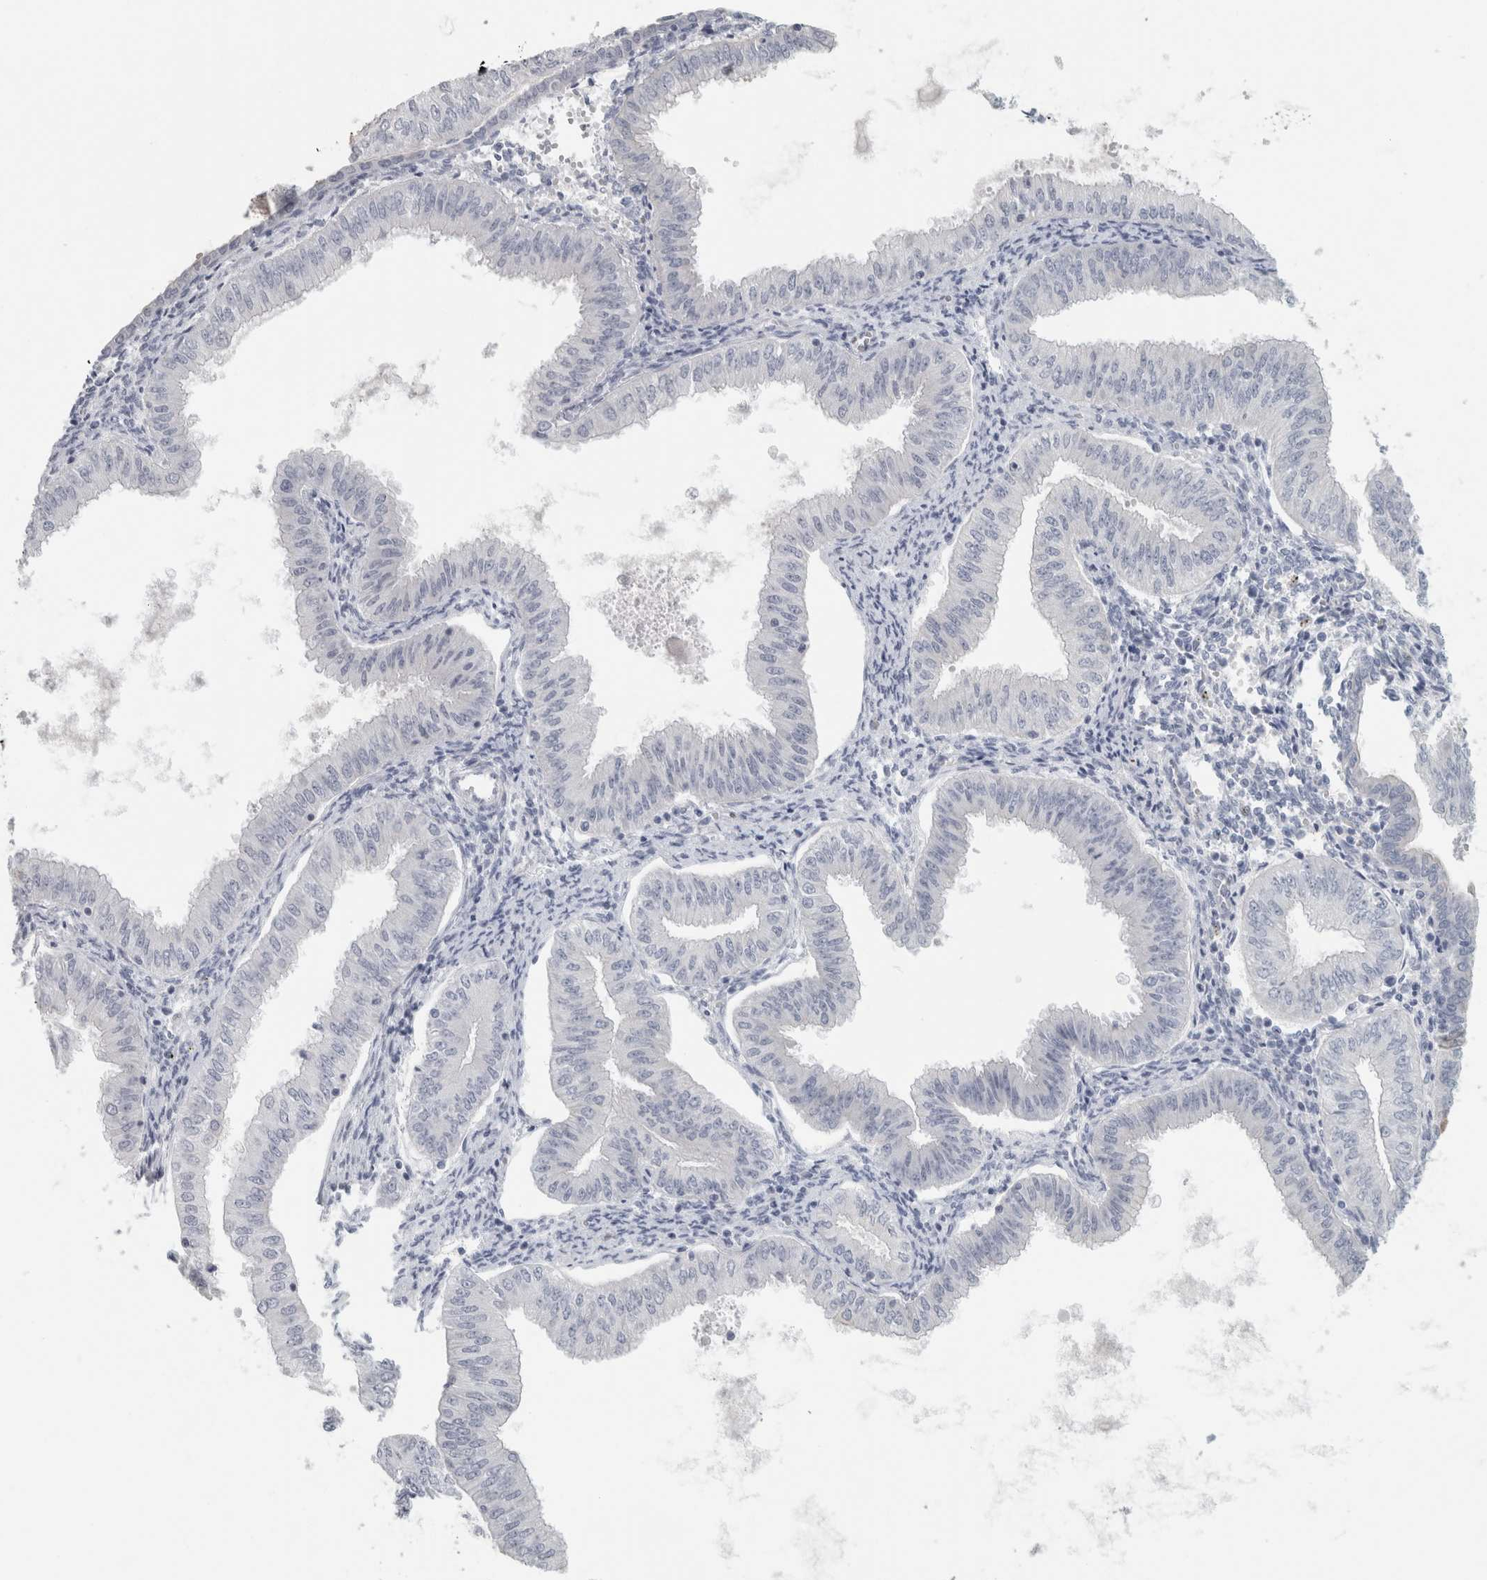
{"staining": {"intensity": "negative", "quantity": "none", "location": "none"}, "tissue": "endometrial cancer", "cell_type": "Tumor cells", "image_type": "cancer", "snomed": [{"axis": "morphology", "description": "Normal tissue, NOS"}, {"axis": "morphology", "description": "Adenocarcinoma, NOS"}, {"axis": "topography", "description": "Endometrium"}], "caption": "Protein analysis of endometrial adenocarcinoma shows no significant positivity in tumor cells.", "gene": "SLC28A3", "patient": {"sex": "female", "age": 53}}